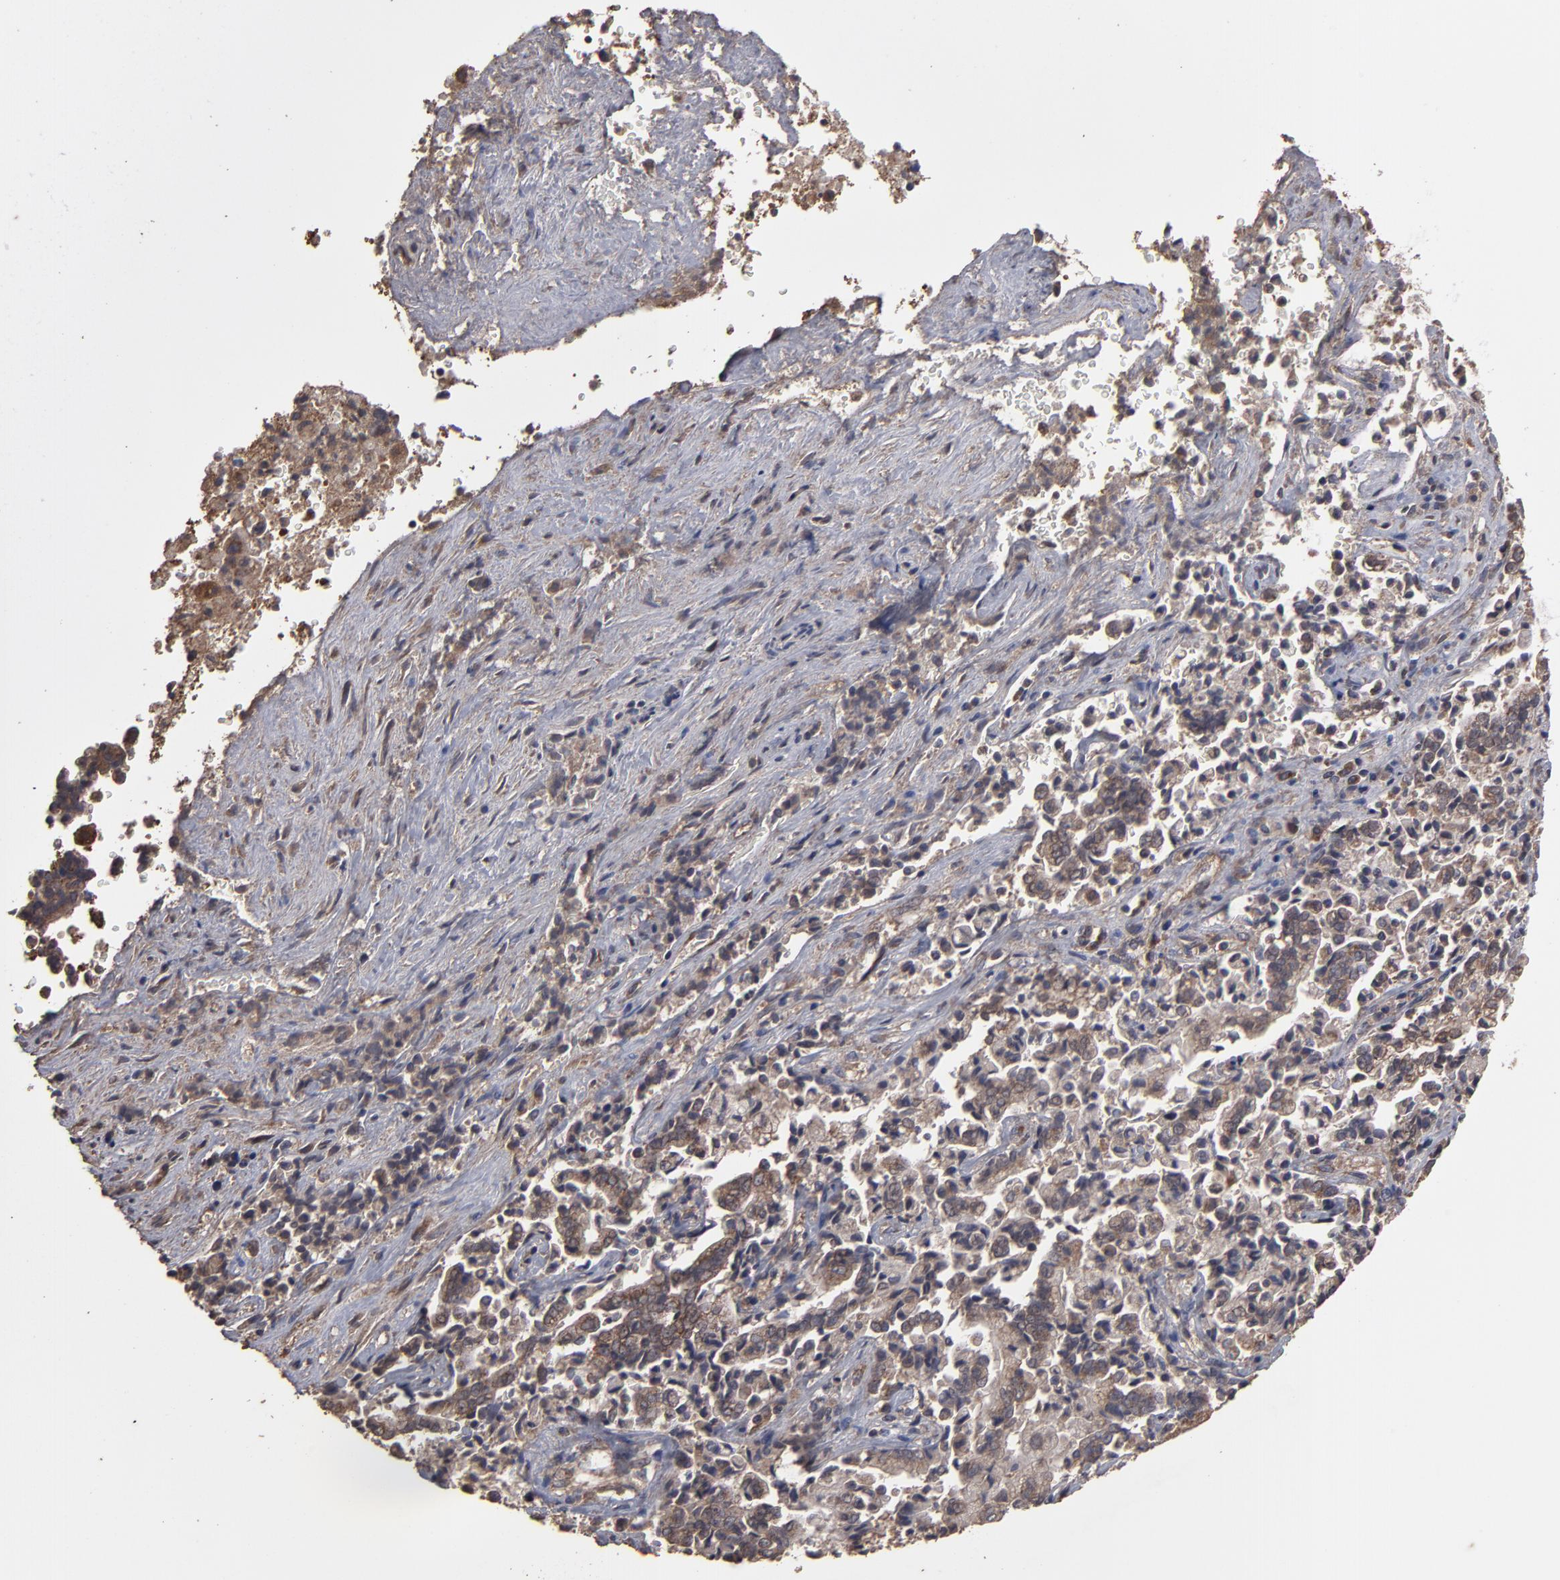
{"staining": {"intensity": "weak", "quantity": ">75%", "location": "cytoplasmic/membranous"}, "tissue": "liver cancer", "cell_type": "Tumor cells", "image_type": "cancer", "snomed": [{"axis": "morphology", "description": "Cholangiocarcinoma"}, {"axis": "topography", "description": "Liver"}], "caption": "A brown stain highlights weak cytoplasmic/membranous expression of a protein in human cholangiocarcinoma (liver) tumor cells.", "gene": "MMP2", "patient": {"sex": "male", "age": 57}}